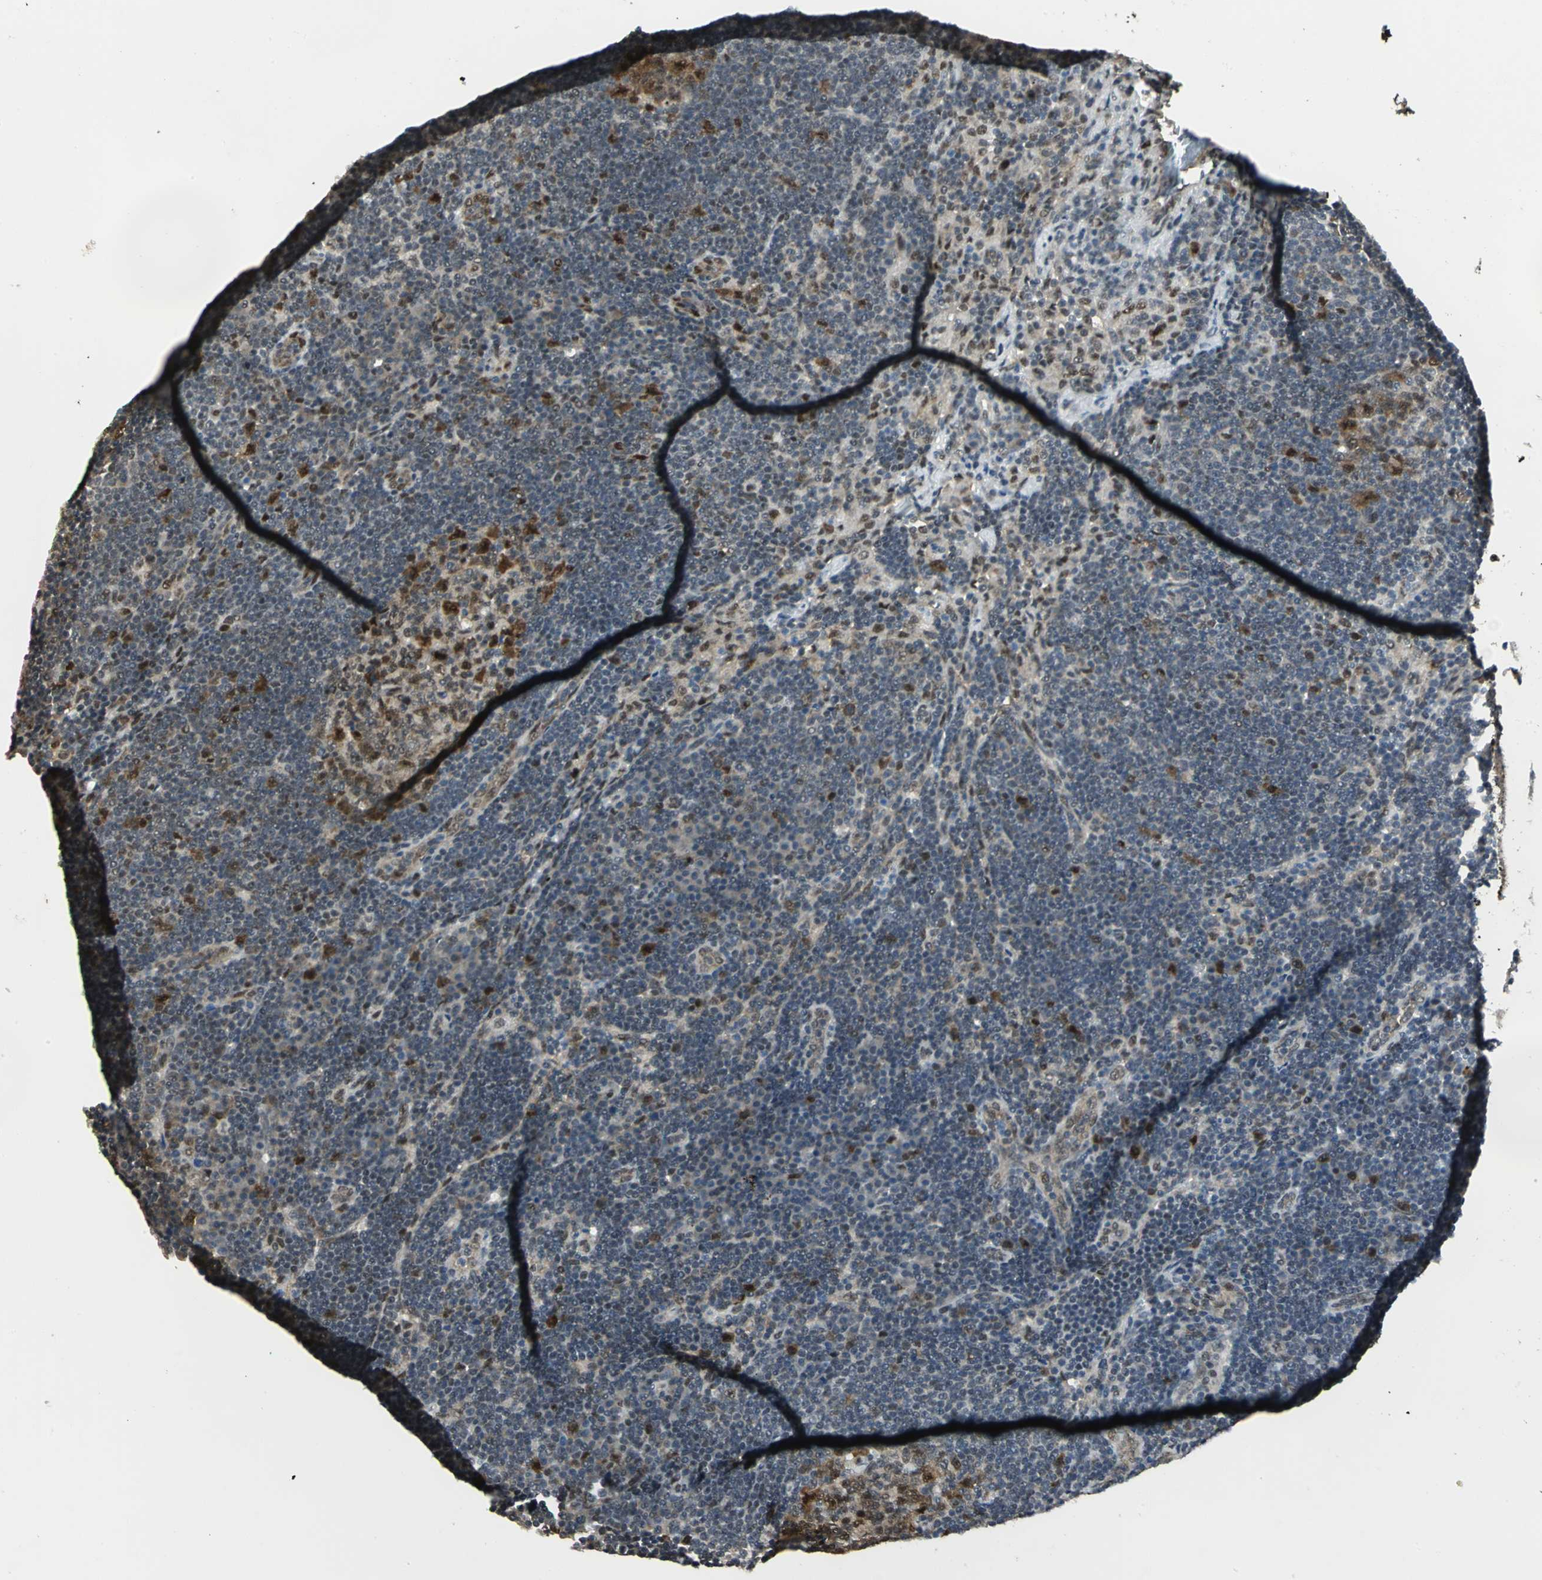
{"staining": {"intensity": "strong", "quantity": "25%-75%", "location": "cytoplasmic/membranous,nuclear"}, "tissue": "lymph node", "cell_type": "Germinal center cells", "image_type": "normal", "snomed": [{"axis": "morphology", "description": "Normal tissue, NOS"}, {"axis": "morphology", "description": "Squamous cell carcinoma, metastatic, NOS"}, {"axis": "topography", "description": "Lymph node"}], "caption": "IHC of normal human lymph node demonstrates high levels of strong cytoplasmic/membranous,nuclear staining in approximately 25%-75% of germinal center cells.", "gene": "DDX5", "patient": {"sex": "female", "age": 53}}